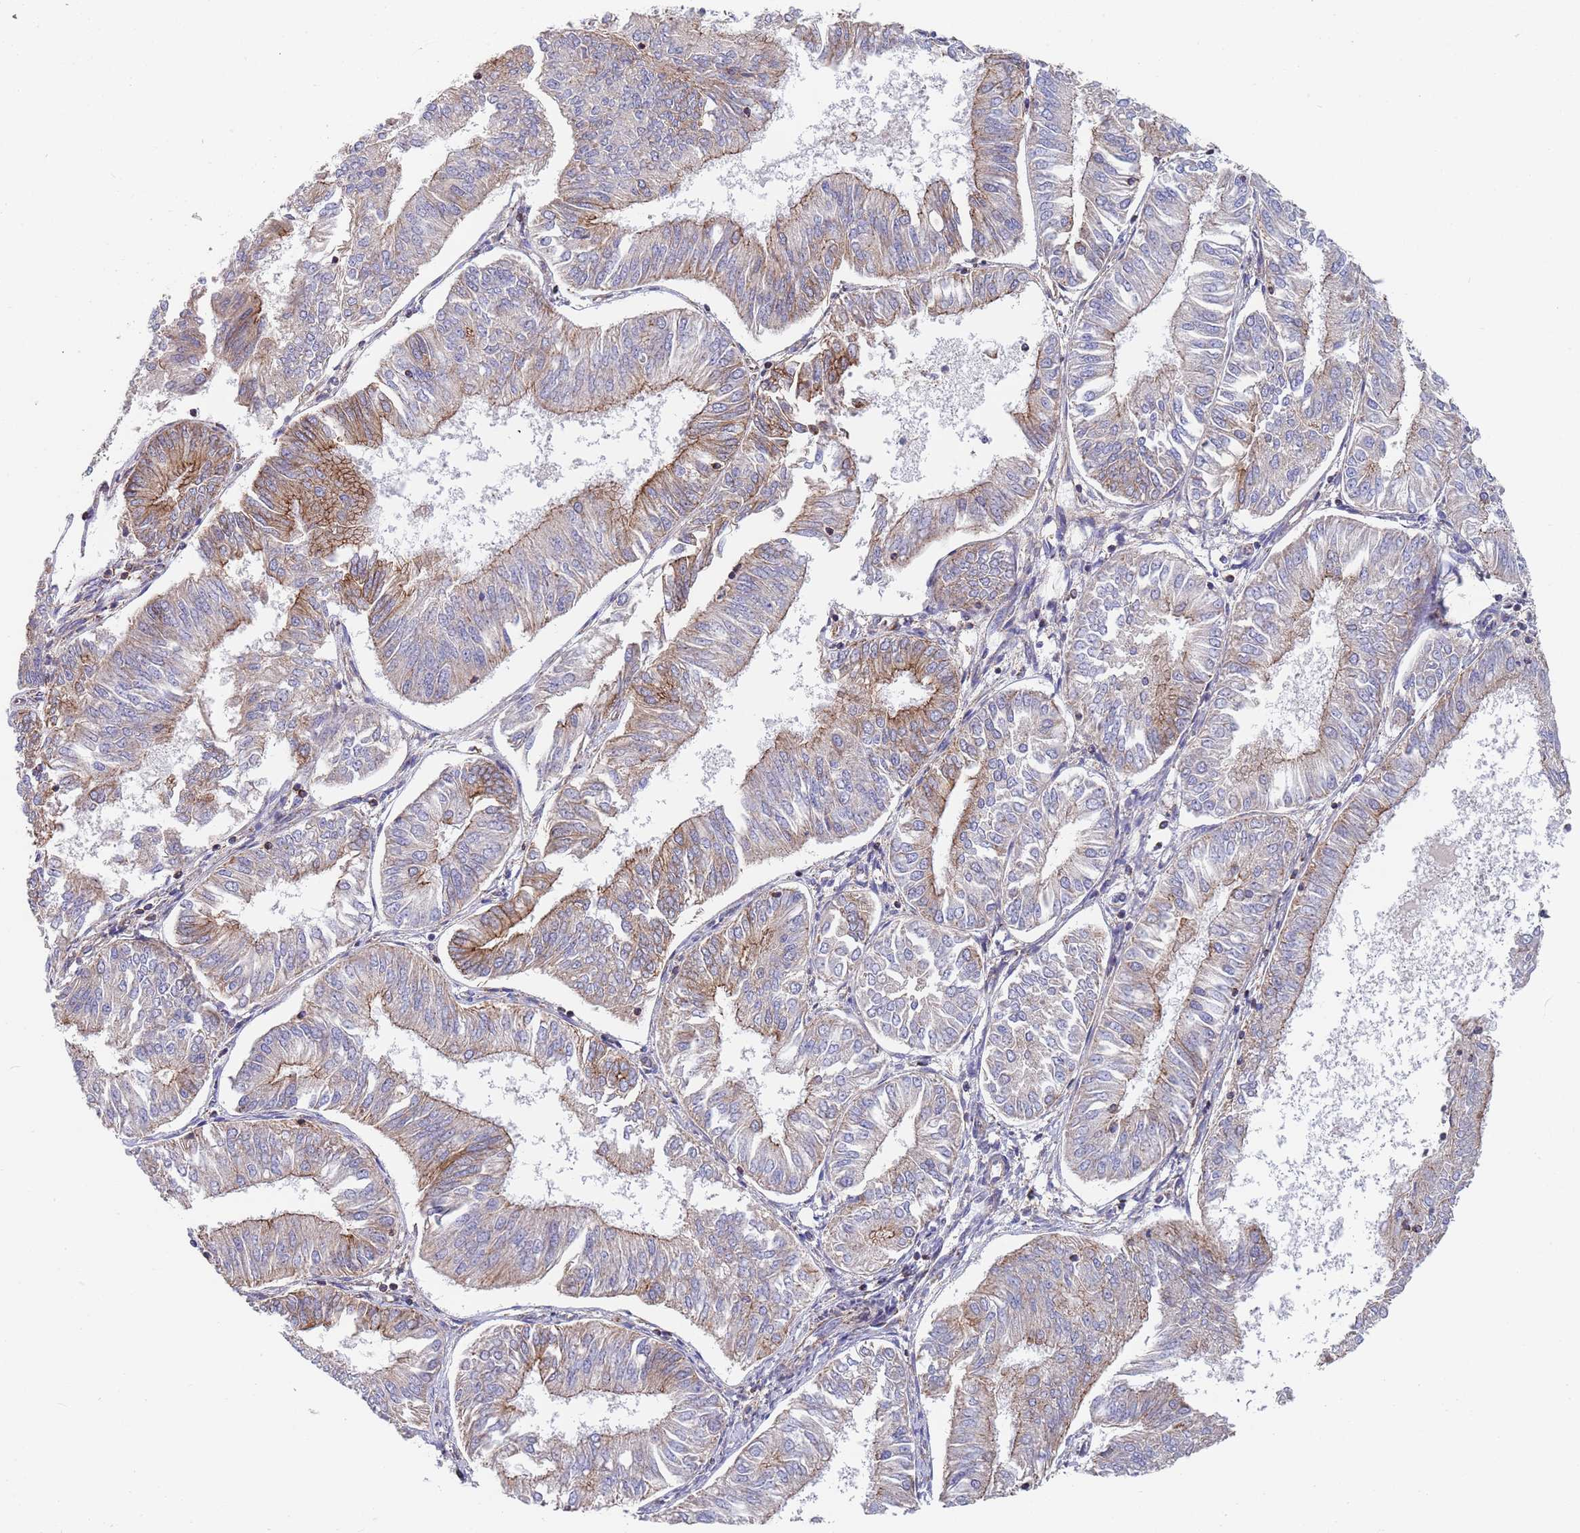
{"staining": {"intensity": "moderate", "quantity": "<25%", "location": "cytoplasmic/membranous"}, "tissue": "endometrial cancer", "cell_type": "Tumor cells", "image_type": "cancer", "snomed": [{"axis": "morphology", "description": "Adenocarcinoma, NOS"}, {"axis": "topography", "description": "Endometrium"}], "caption": "Brown immunohistochemical staining in human endometrial adenocarcinoma exhibits moderate cytoplasmic/membranous staining in about <25% of tumor cells. (DAB = brown stain, brightfield microscopy at high magnification).", "gene": "PWWP3A", "patient": {"sex": "female", "age": 58}}